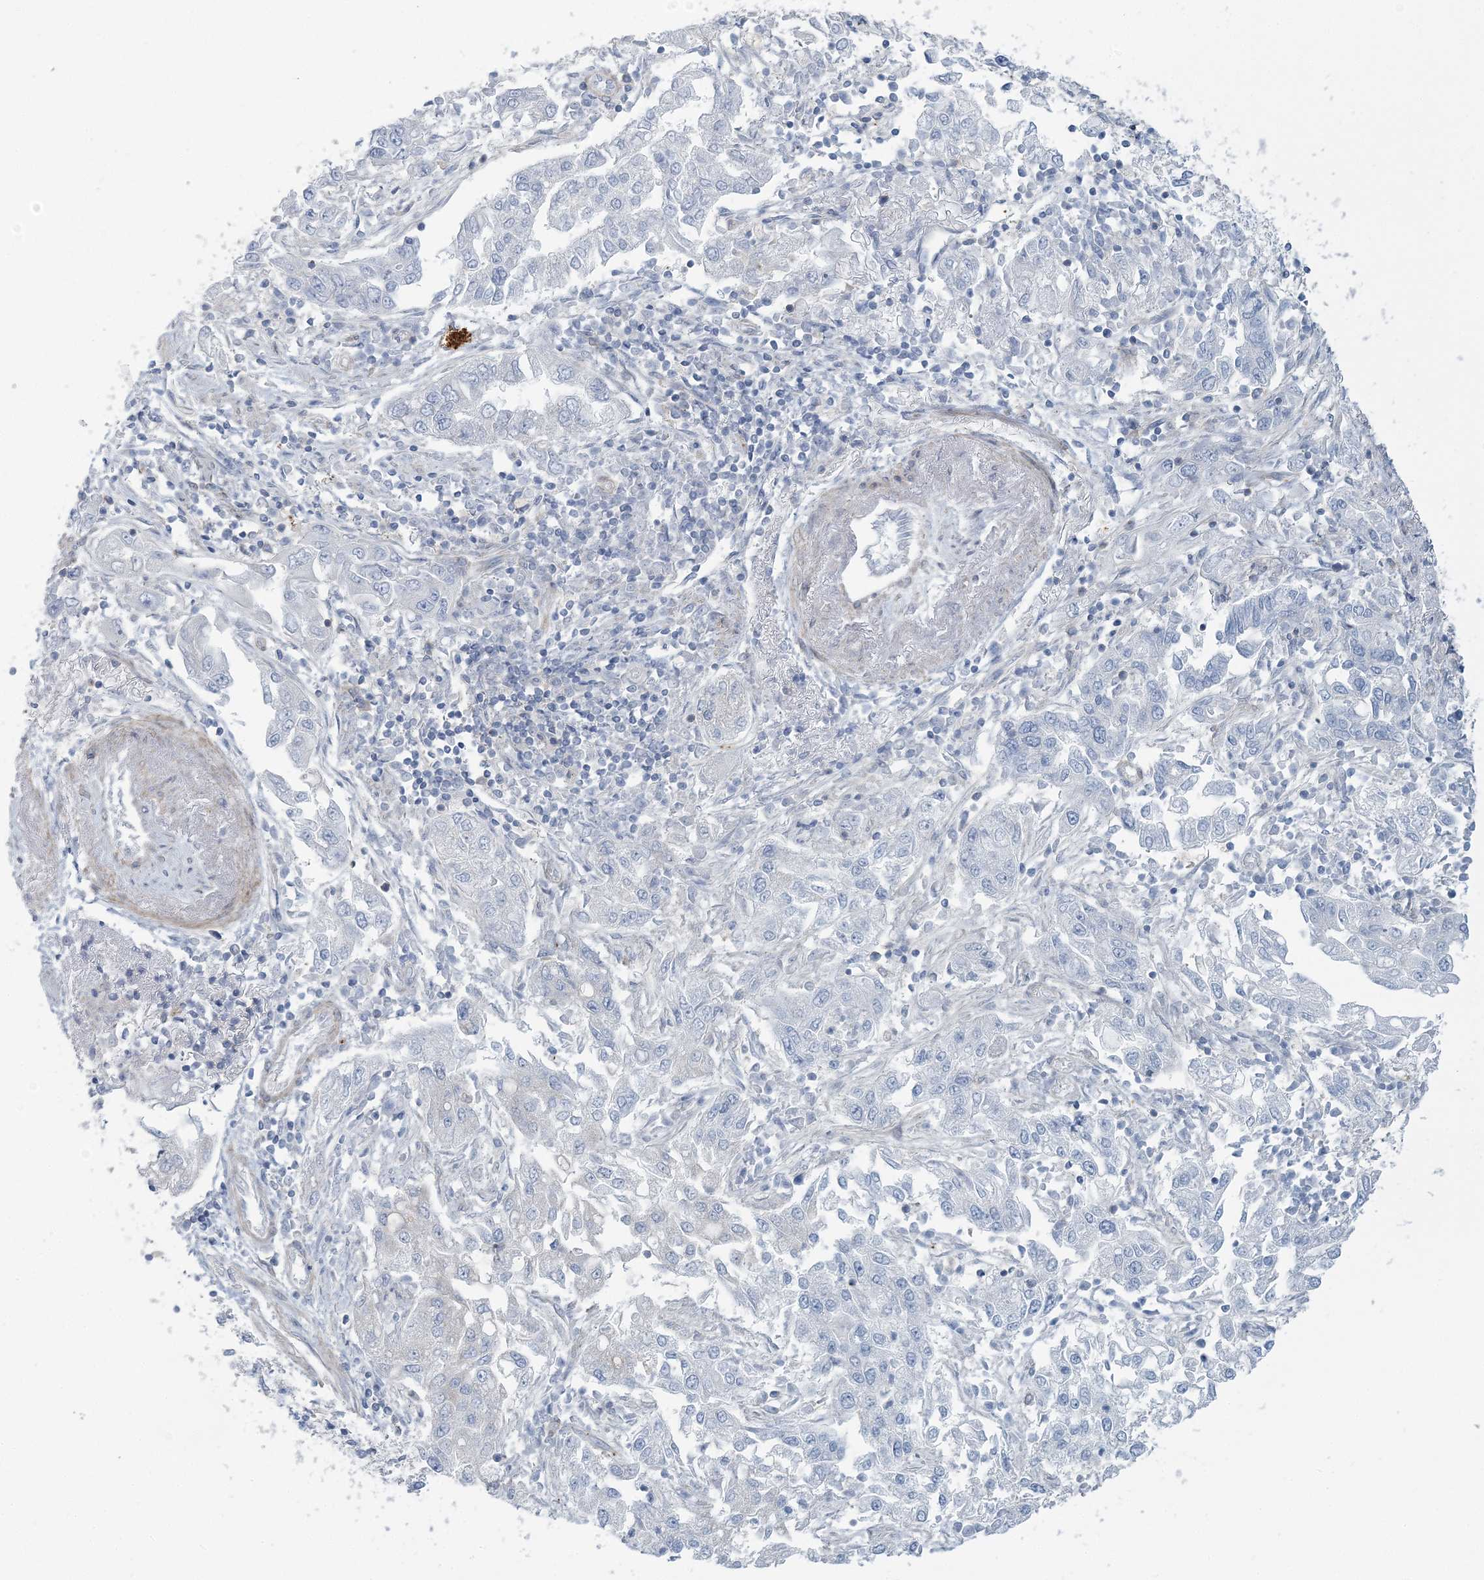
{"staining": {"intensity": "negative", "quantity": "none", "location": "none"}, "tissue": "endometrial cancer", "cell_type": "Tumor cells", "image_type": "cancer", "snomed": [{"axis": "morphology", "description": "Adenocarcinoma, NOS"}, {"axis": "topography", "description": "Endometrium"}], "caption": "This is an IHC image of endometrial adenocarcinoma. There is no staining in tumor cells.", "gene": "CUEDC2", "patient": {"sex": "female", "age": 49}}